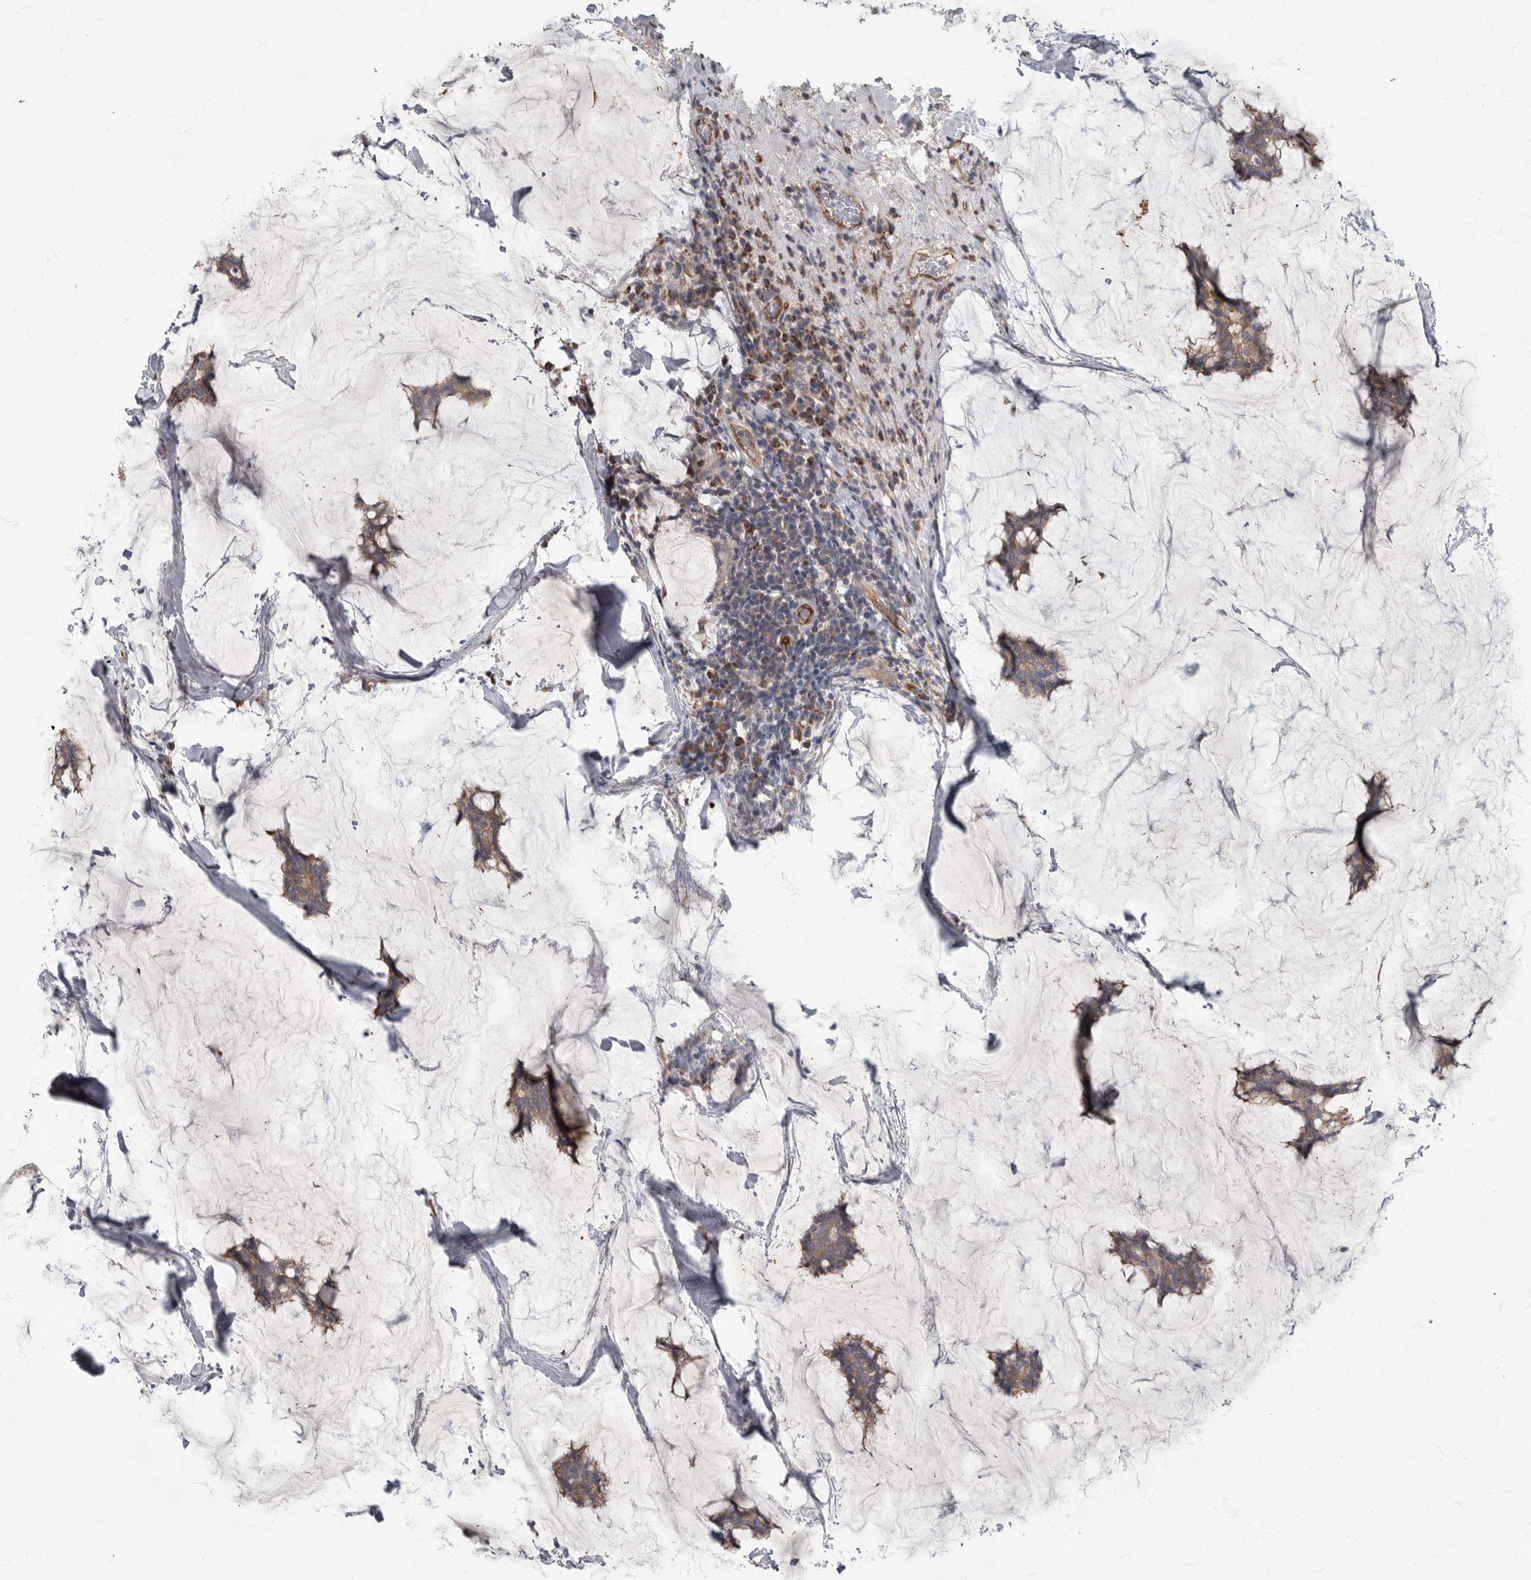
{"staining": {"intensity": "moderate", "quantity": ">75%", "location": "cytoplasmic/membranous"}, "tissue": "breast cancer", "cell_type": "Tumor cells", "image_type": "cancer", "snomed": [{"axis": "morphology", "description": "Duct carcinoma"}, {"axis": "topography", "description": "Breast"}], "caption": "This is a micrograph of immunohistochemistry (IHC) staining of breast invasive ductal carcinoma, which shows moderate positivity in the cytoplasmic/membranous of tumor cells.", "gene": "PDK1", "patient": {"sex": "female", "age": 93}}